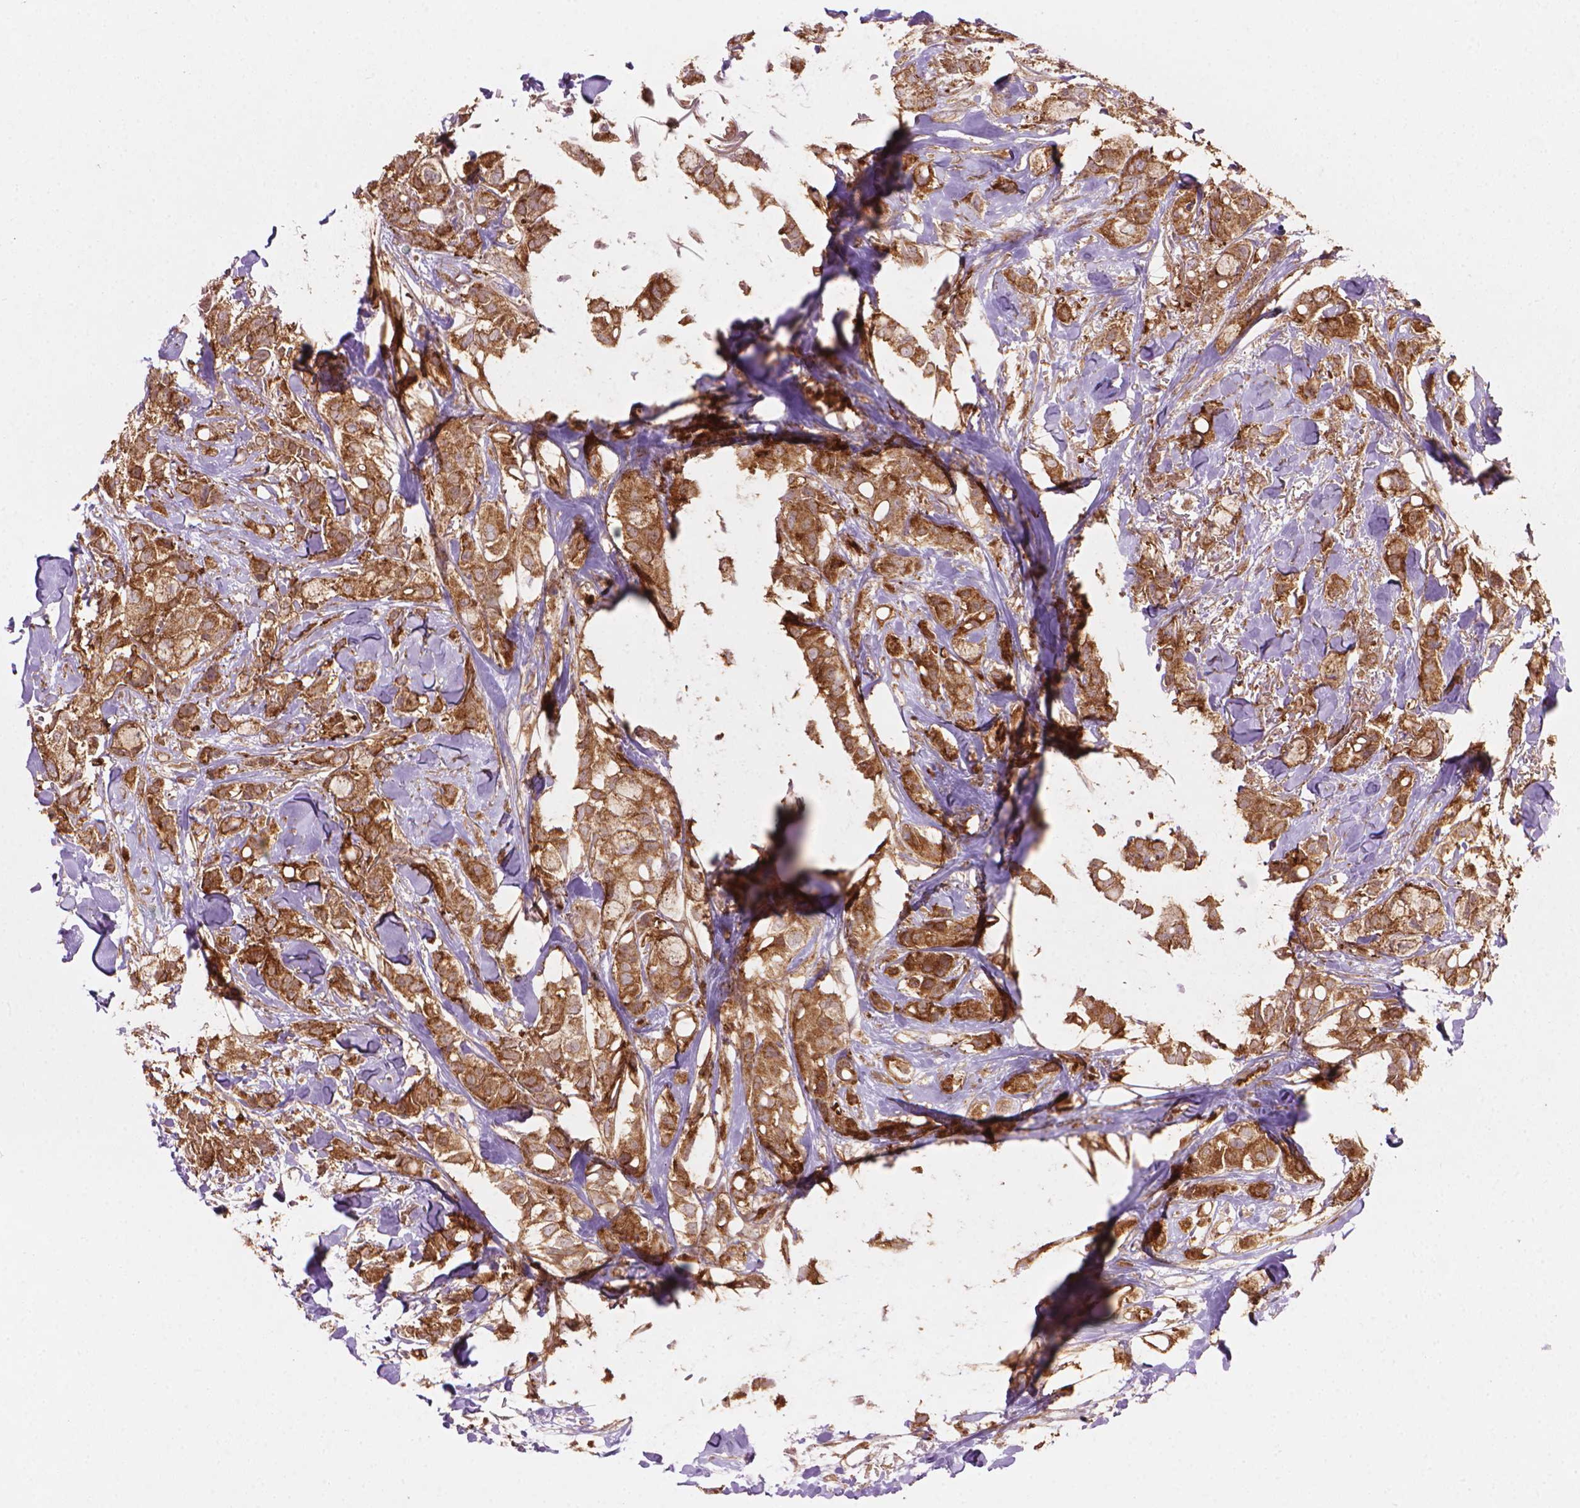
{"staining": {"intensity": "moderate", "quantity": ">75%", "location": "cytoplasmic/membranous"}, "tissue": "breast cancer", "cell_type": "Tumor cells", "image_type": "cancer", "snomed": [{"axis": "morphology", "description": "Duct carcinoma"}, {"axis": "topography", "description": "Breast"}], "caption": "High-power microscopy captured an immunohistochemistry (IHC) micrograph of breast cancer, revealing moderate cytoplasmic/membranous positivity in about >75% of tumor cells. The protein is shown in brown color, while the nuclei are stained blue.", "gene": "VARS2", "patient": {"sex": "female", "age": 85}}